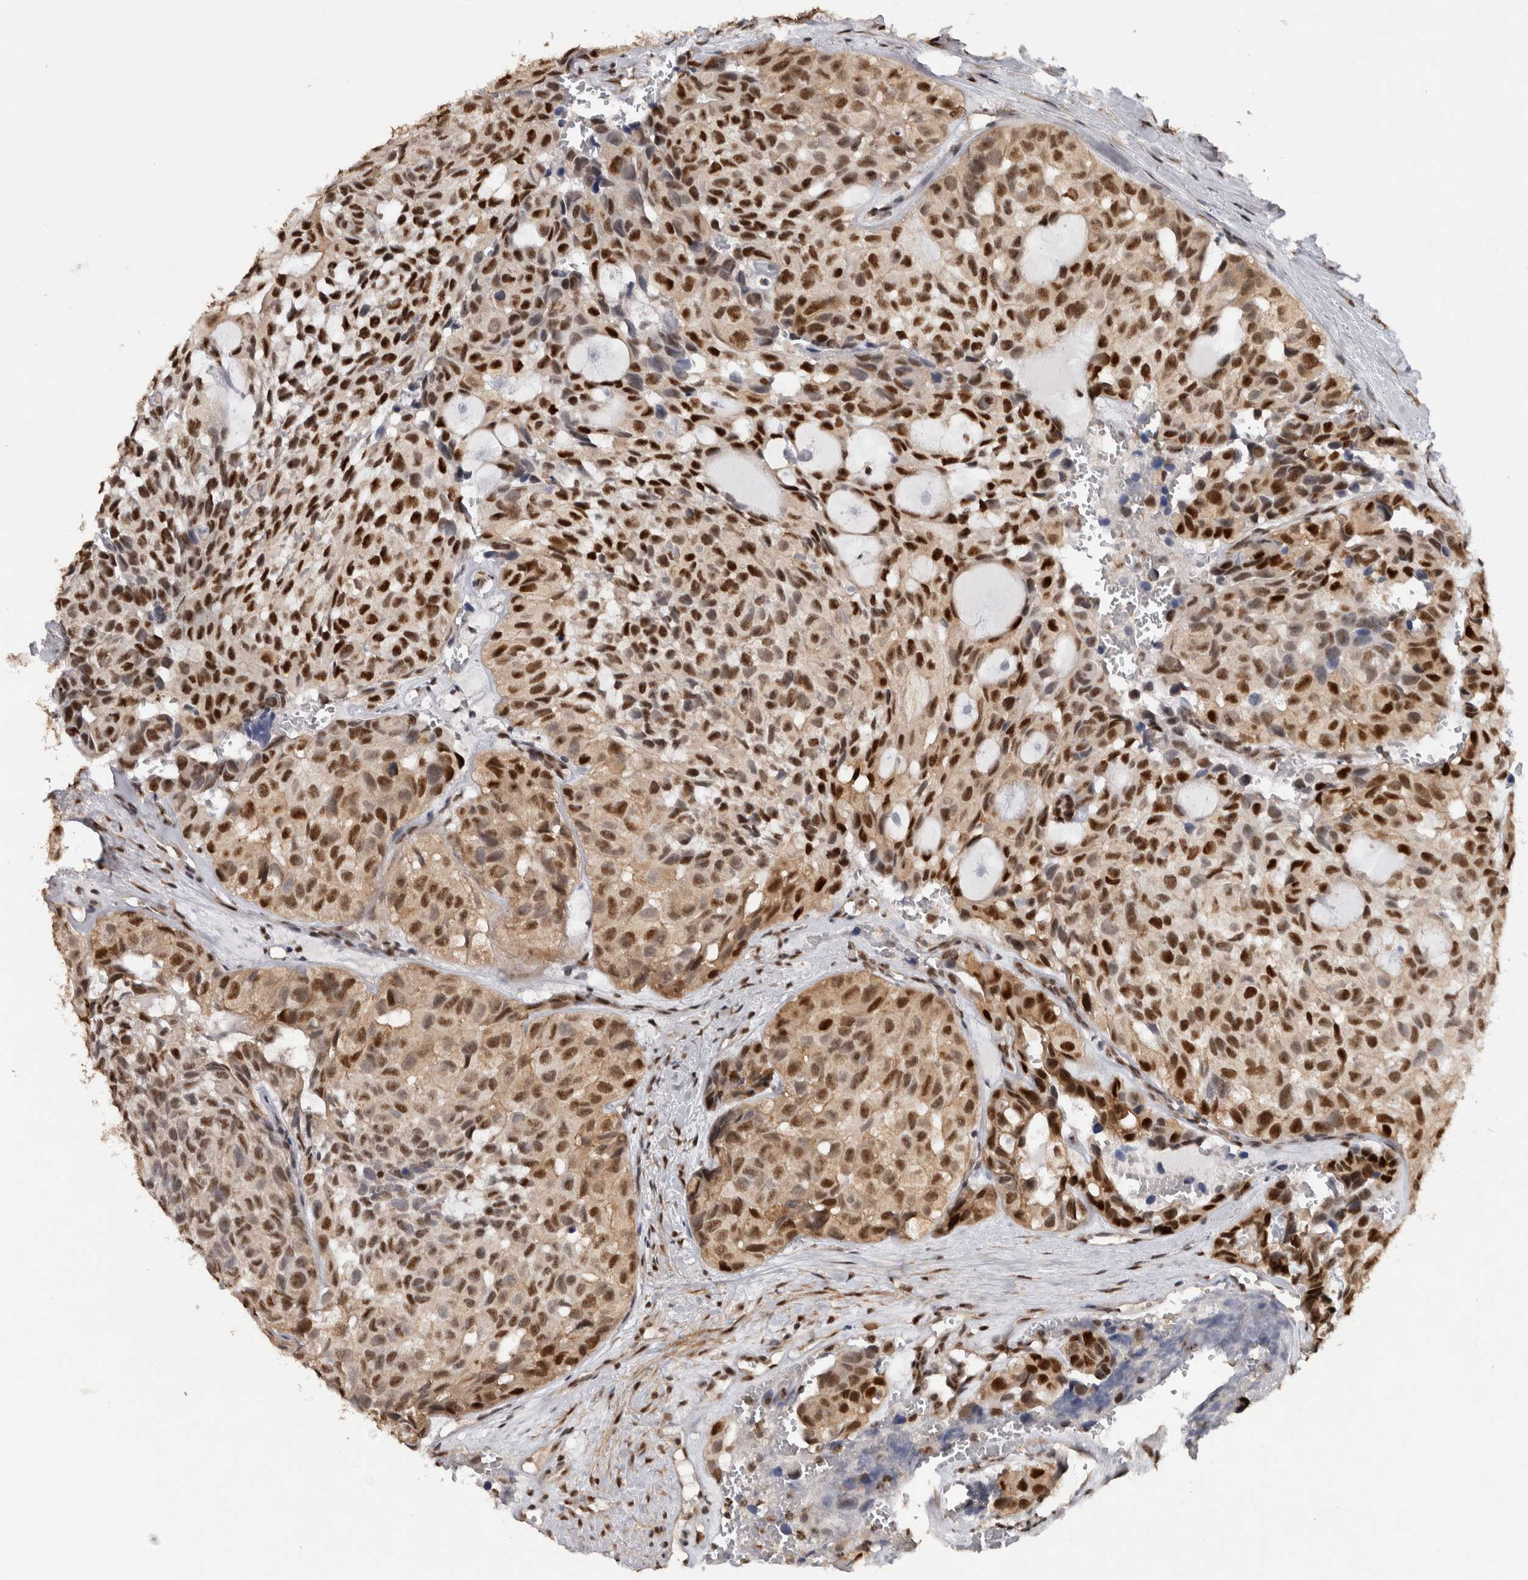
{"staining": {"intensity": "strong", "quantity": ">75%", "location": "nuclear"}, "tissue": "head and neck cancer", "cell_type": "Tumor cells", "image_type": "cancer", "snomed": [{"axis": "morphology", "description": "Adenocarcinoma, NOS"}, {"axis": "topography", "description": "Salivary gland, NOS"}, {"axis": "topography", "description": "Head-Neck"}], "caption": "Protein analysis of head and neck adenocarcinoma tissue reveals strong nuclear expression in approximately >75% of tumor cells.", "gene": "RPS6KA2", "patient": {"sex": "female", "age": 76}}